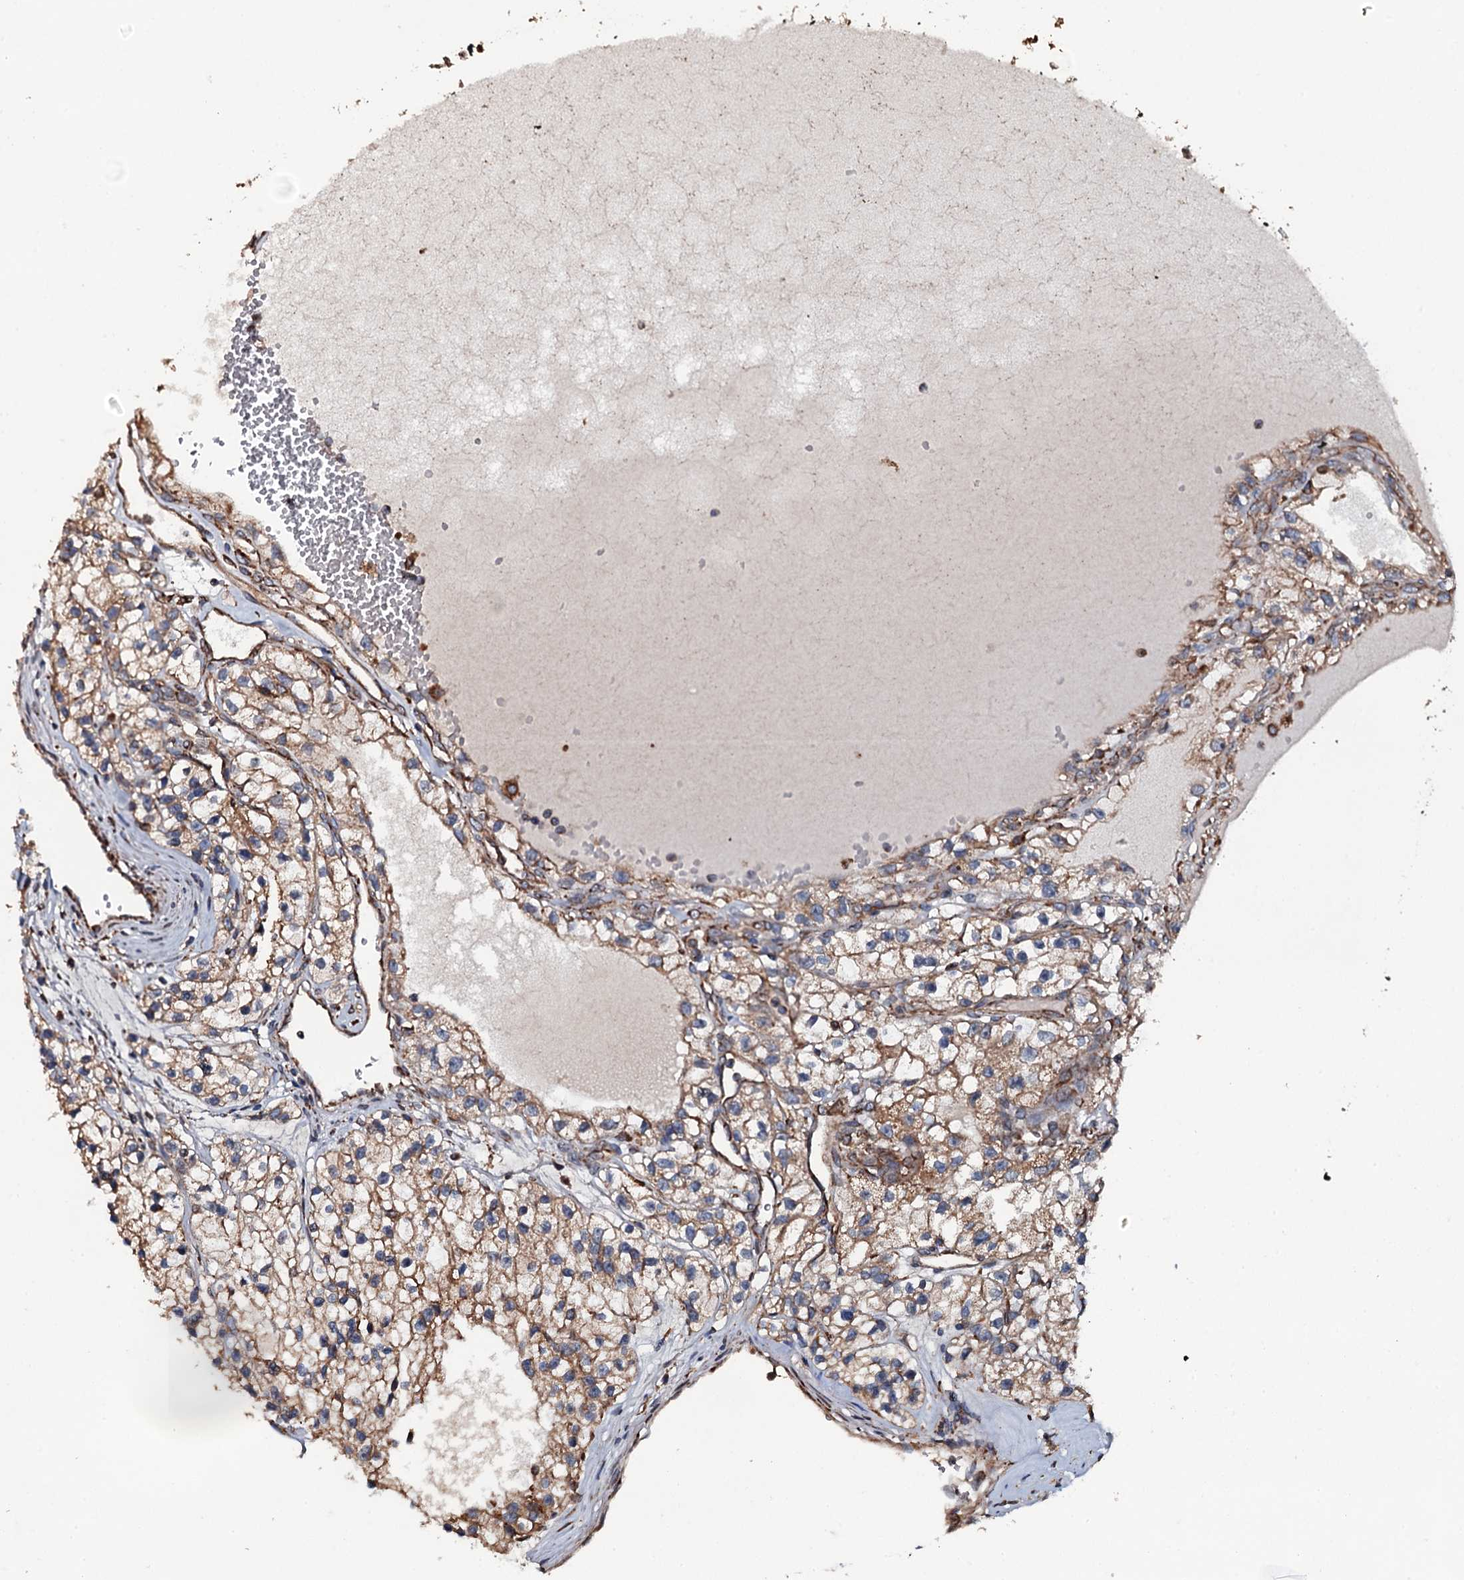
{"staining": {"intensity": "moderate", "quantity": ">75%", "location": "cytoplasmic/membranous"}, "tissue": "renal cancer", "cell_type": "Tumor cells", "image_type": "cancer", "snomed": [{"axis": "morphology", "description": "Adenocarcinoma, NOS"}, {"axis": "topography", "description": "Kidney"}], "caption": "Immunohistochemistry (DAB (3,3'-diaminobenzidine)) staining of renal adenocarcinoma reveals moderate cytoplasmic/membranous protein expression in about >75% of tumor cells.", "gene": "RAB12", "patient": {"sex": "female", "age": 57}}